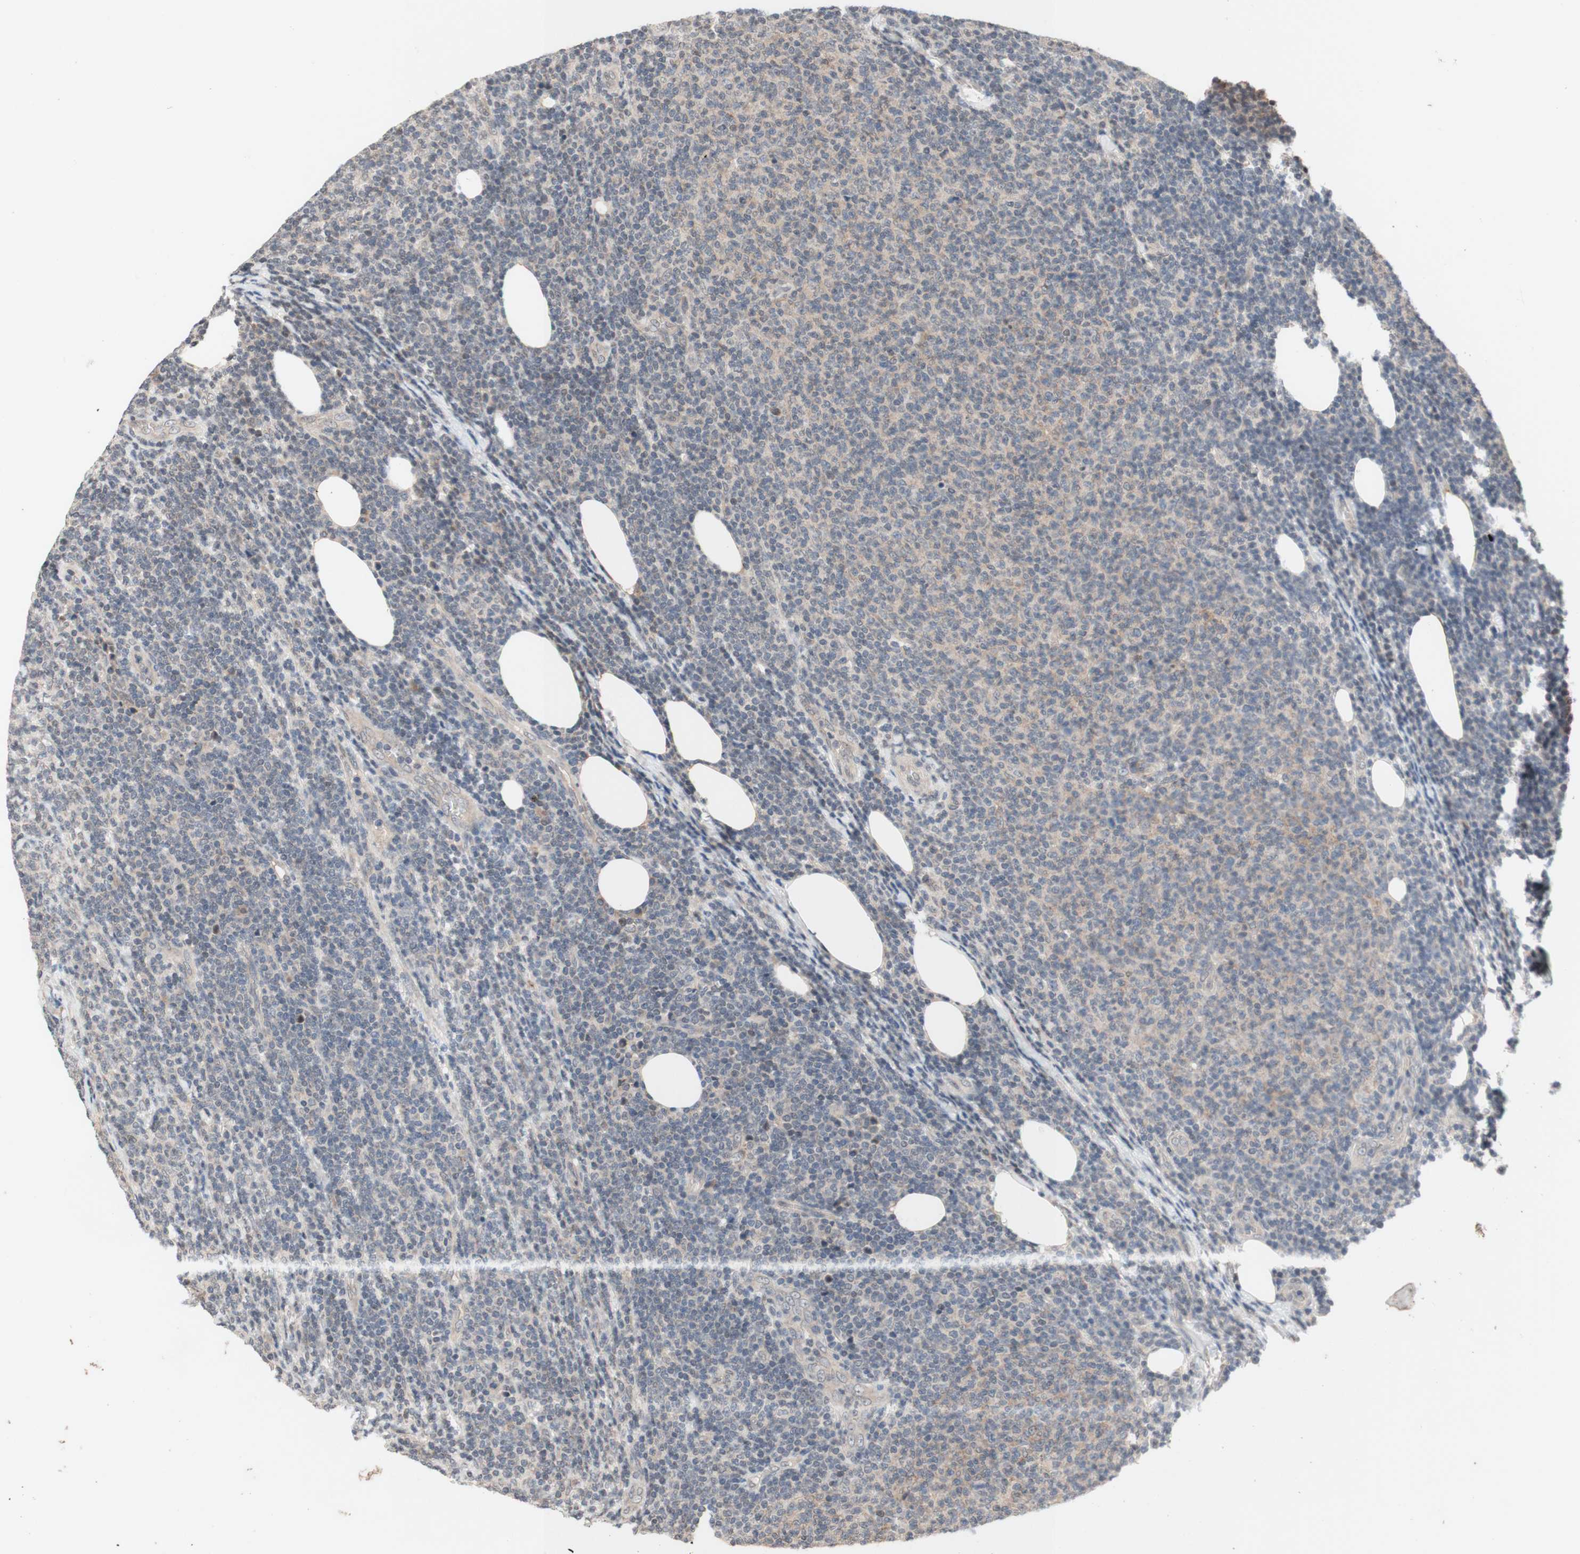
{"staining": {"intensity": "weak", "quantity": "<25%", "location": "cytoplasmic/membranous"}, "tissue": "lymphoma", "cell_type": "Tumor cells", "image_type": "cancer", "snomed": [{"axis": "morphology", "description": "Malignant lymphoma, non-Hodgkin's type, Low grade"}, {"axis": "topography", "description": "Lymph node"}], "caption": "Histopathology image shows no significant protein positivity in tumor cells of lymphoma.", "gene": "CD55", "patient": {"sex": "male", "age": 66}}